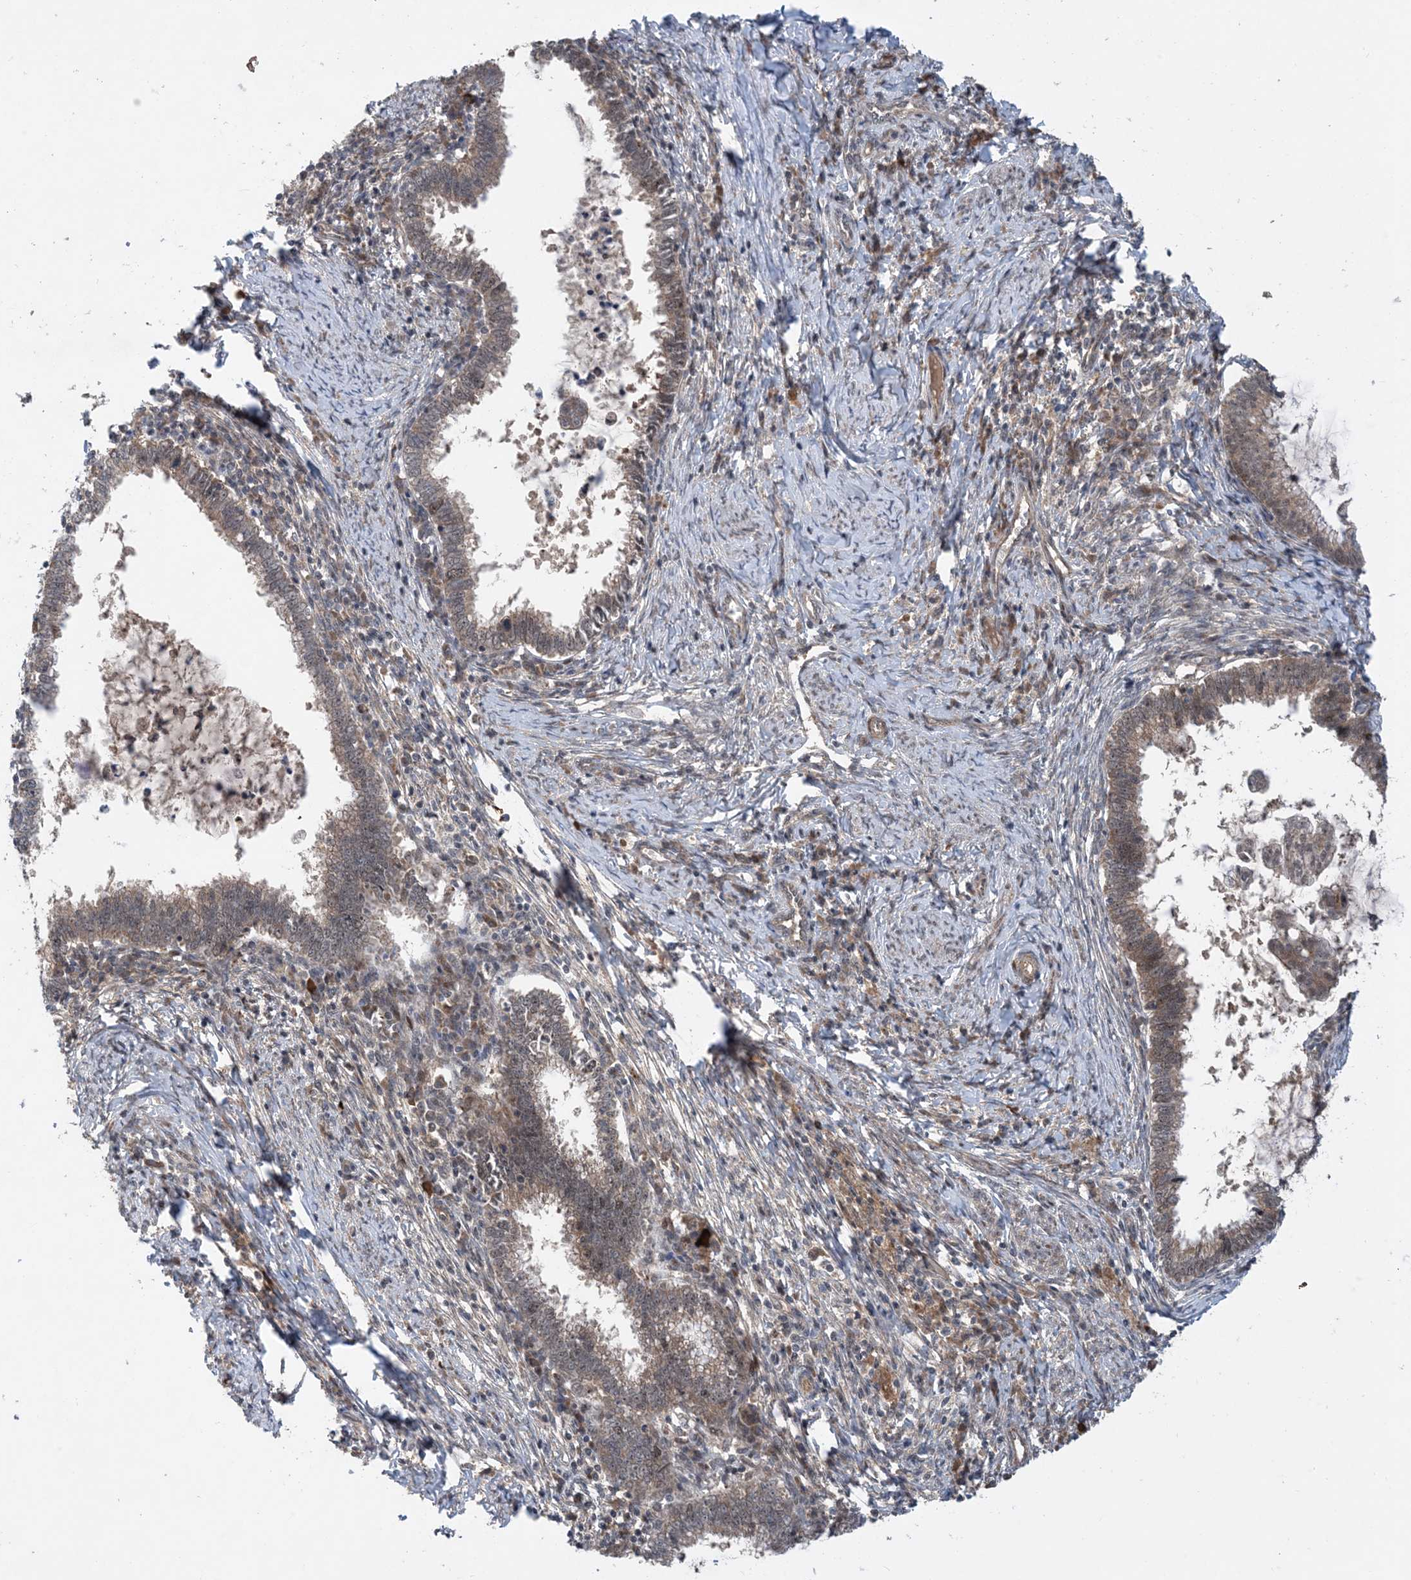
{"staining": {"intensity": "weak", "quantity": "25%-75%", "location": "cytoplasmic/membranous"}, "tissue": "cervical cancer", "cell_type": "Tumor cells", "image_type": "cancer", "snomed": [{"axis": "morphology", "description": "Adenocarcinoma, NOS"}, {"axis": "topography", "description": "Cervix"}], "caption": "High-magnification brightfield microscopy of adenocarcinoma (cervical) stained with DAB (brown) and counterstained with hematoxylin (blue). tumor cells exhibit weak cytoplasmic/membranous positivity is present in approximately25%-75% of cells.", "gene": "HEMK1", "patient": {"sex": "female", "age": 36}}